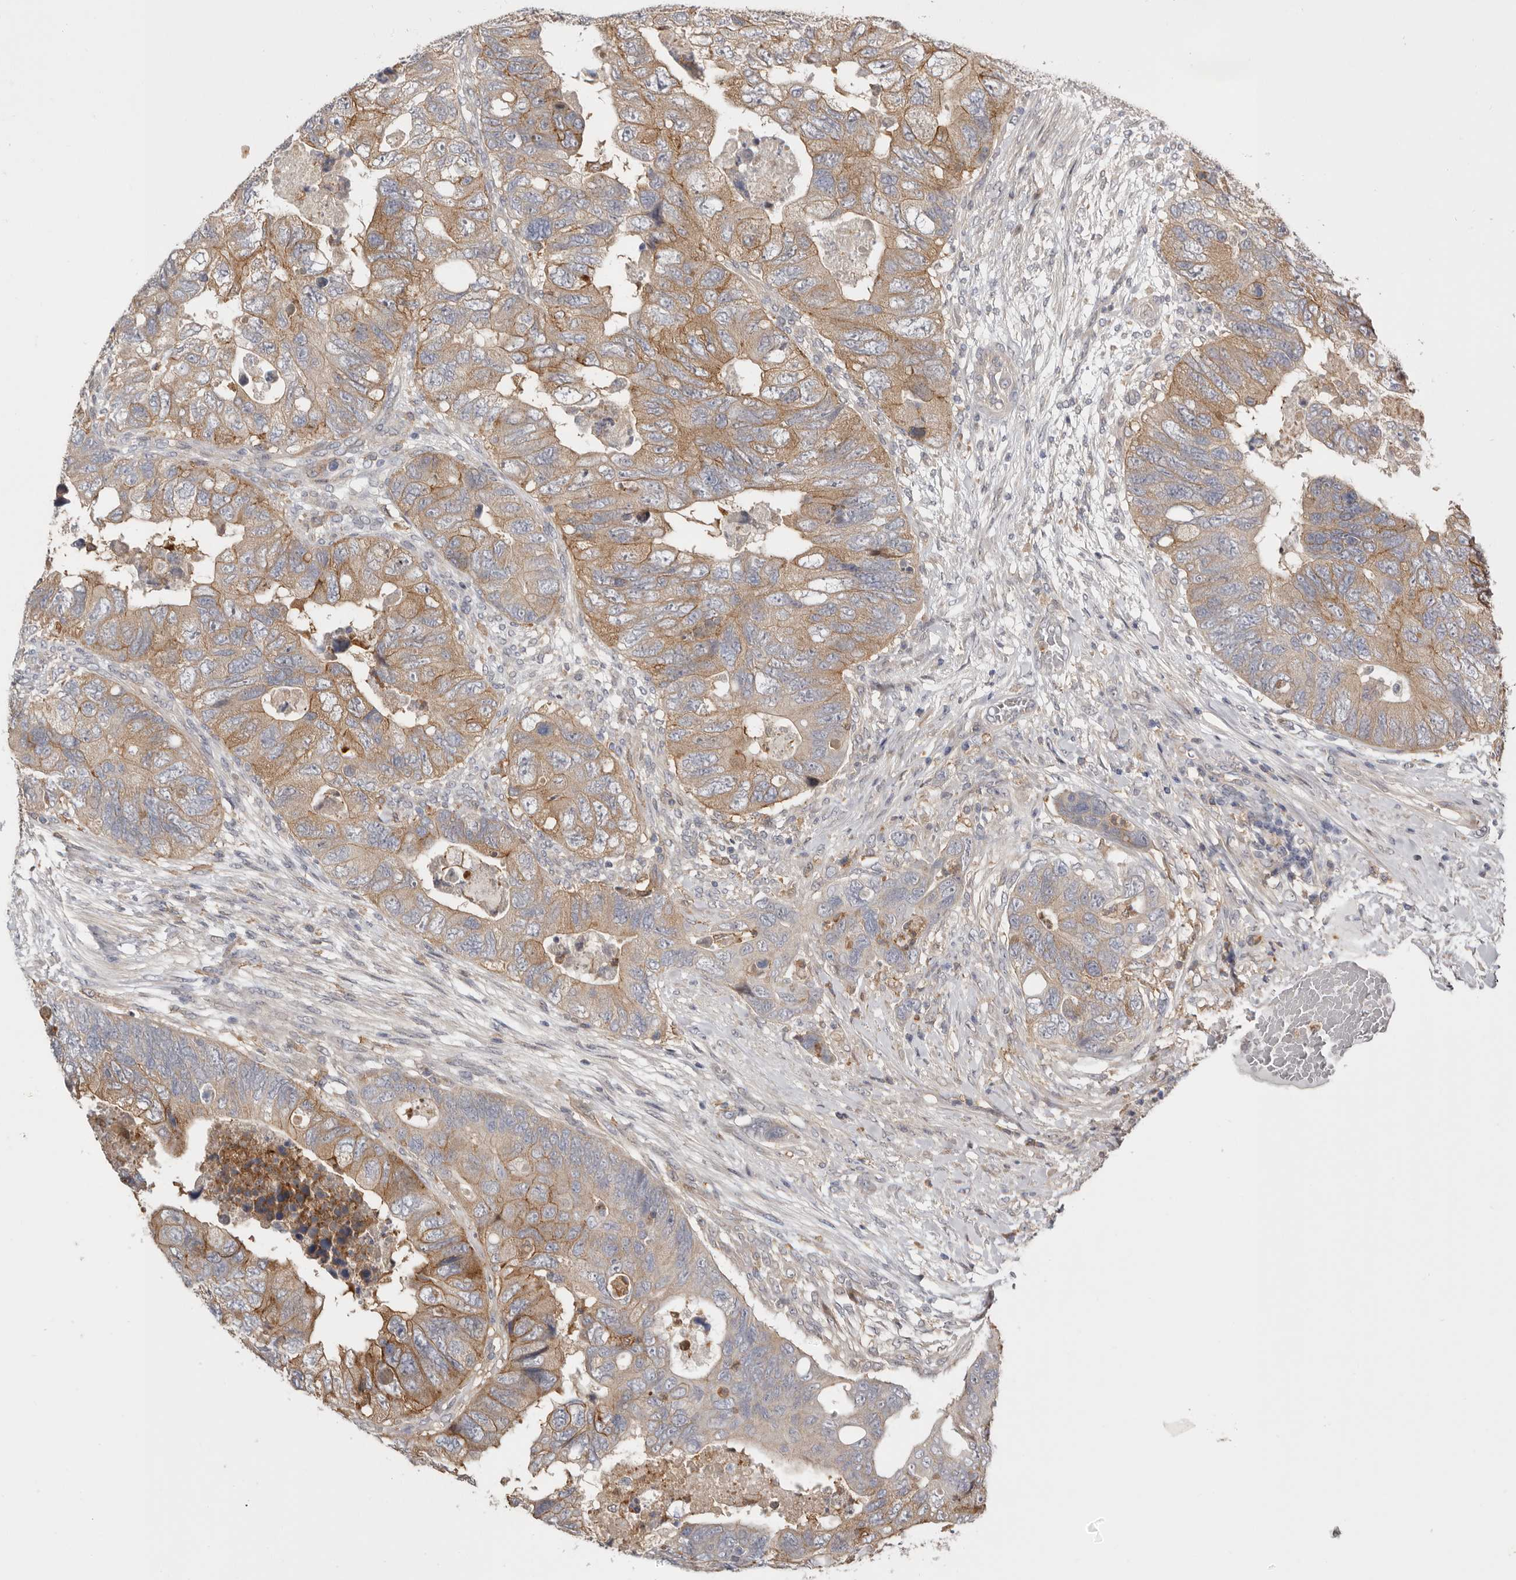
{"staining": {"intensity": "moderate", "quantity": ">75%", "location": "cytoplasmic/membranous"}, "tissue": "colorectal cancer", "cell_type": "Tumor cells", "image_type": "cancer", "snomed": [{"axis": "morphology", "description": "Adenocarcinoma, NOS"}, {"axis": "topography", "description": "Rectum"}], "caption": "Moderate cytoplasmic/membranous staining for a protein is present in about >75% of tumor cells of adenocarcinoma (colorectal) using IHC.", "gene": "MSRB2", "patient": {"sex": "male", "age": 63}}